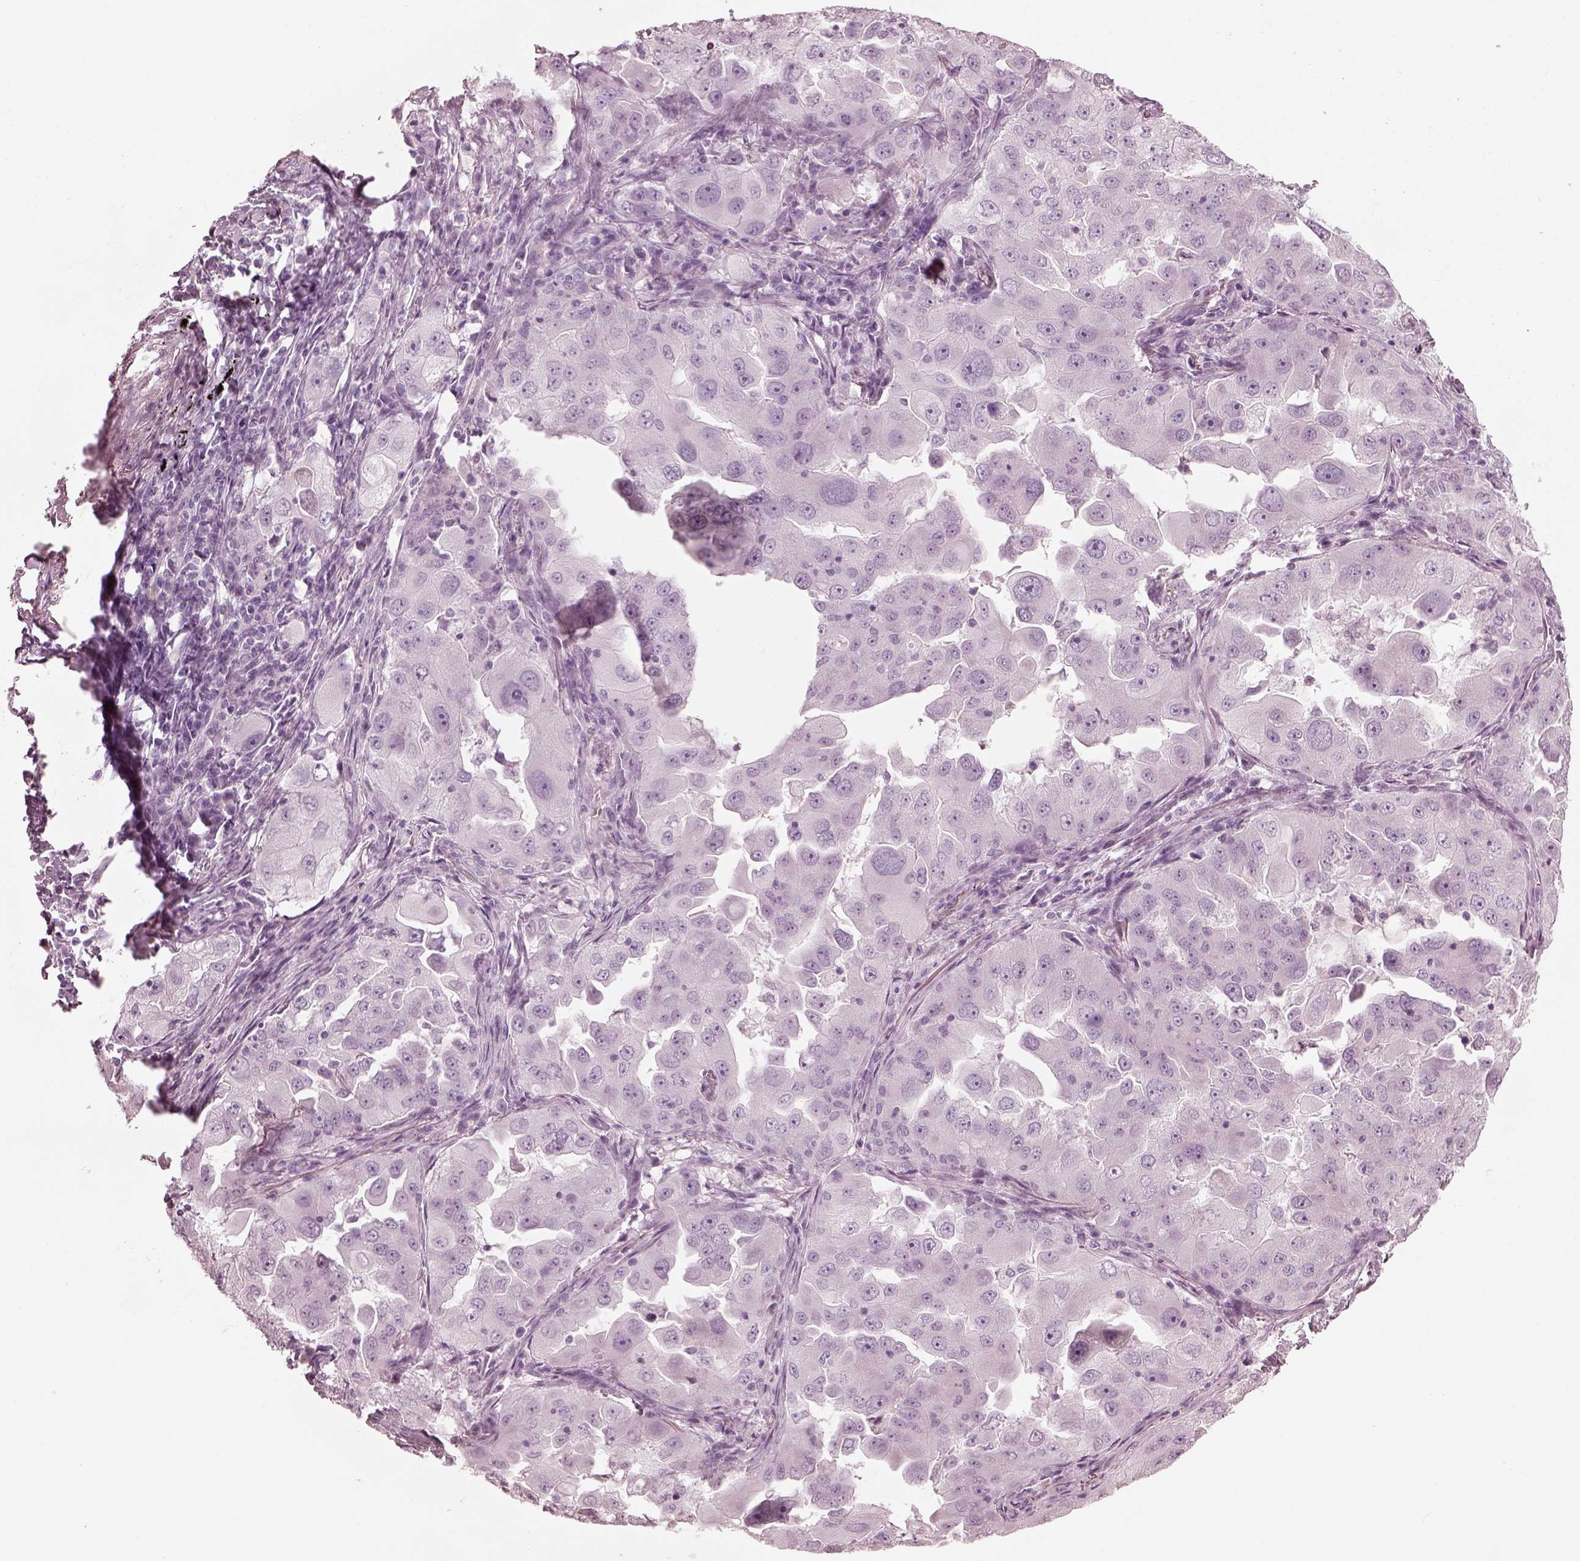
{"staining": {"intensity": "negative", "quantity": "none", "location": "none"}, "tissue": "lung cancer", "cell_type": "Tumor cells", "image_type": "cancer", "snomed": [{"axis": "morphology", "description": "Adenocarcinoma, NOS"}, {"axis": "topography", "description": "Lung"}], "caption": "Tumor cells are negative for brown protein staining in adenocarcinoma (lung).", "gene": "SAXO2", "patient": {"sex": "female", "age": 61}}